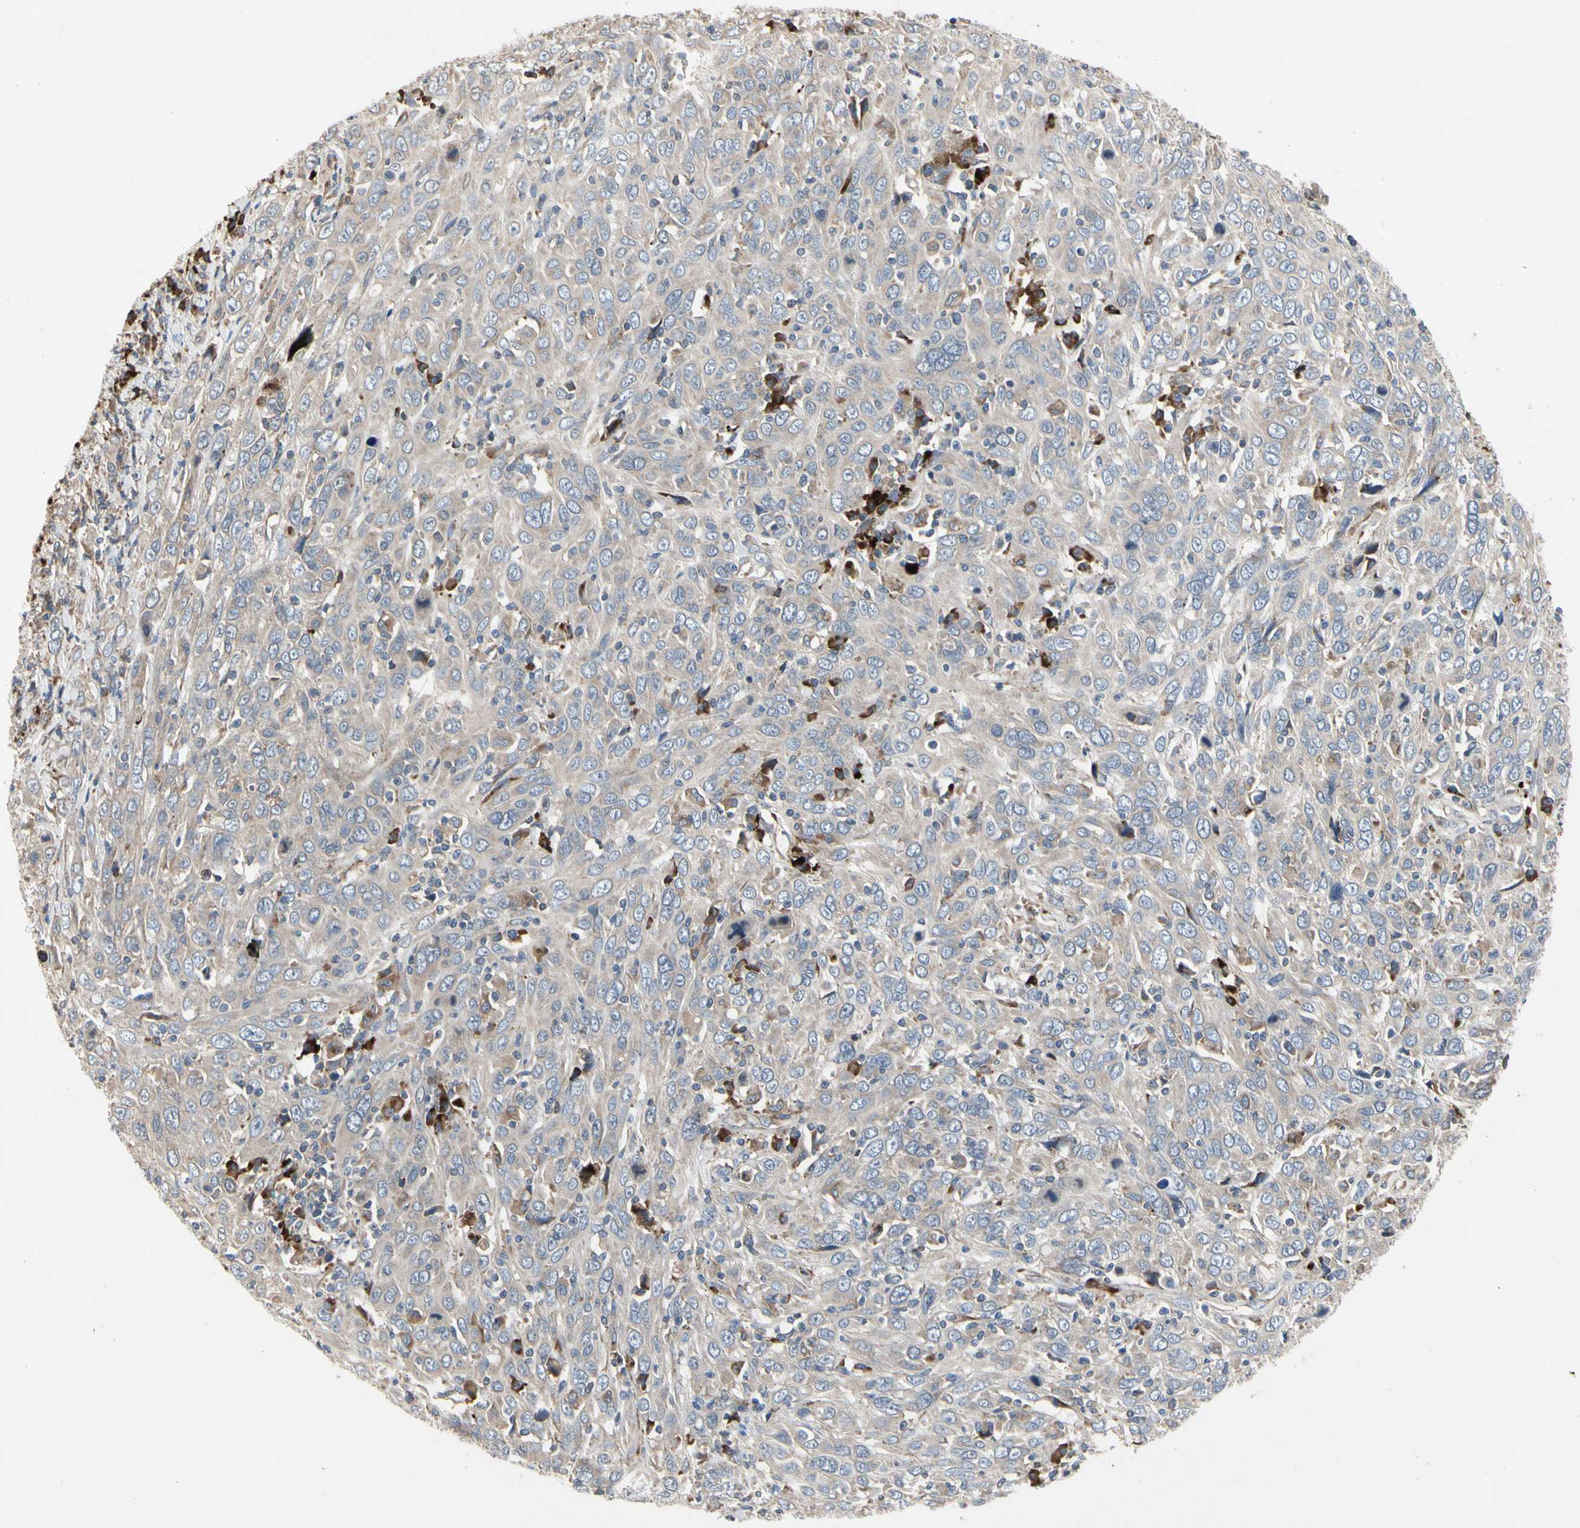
{"staining": {"intensity": "weak", "quantity": ">75%", "location": "cytoplasmic/membranous"}, "tissue": "cervical cancer", "cell_type": "Tumor cells", "image_type": "cancer", "snomed": [{"axis": "morphology", "description": "Squamous cell carcinoma, NOS"}, {"axis": "topography", "description": "Cervix"}], "caption": "A low amount of weak cytoplasmic/membranous positivity is identified in about >75% of tumor cells in cervical cancer tissue. (brown staining indicates protein expression, while blue staining denotes nuclei).", "gene": "MMEL1", "patient": {"sex": "female", "age": 46}}